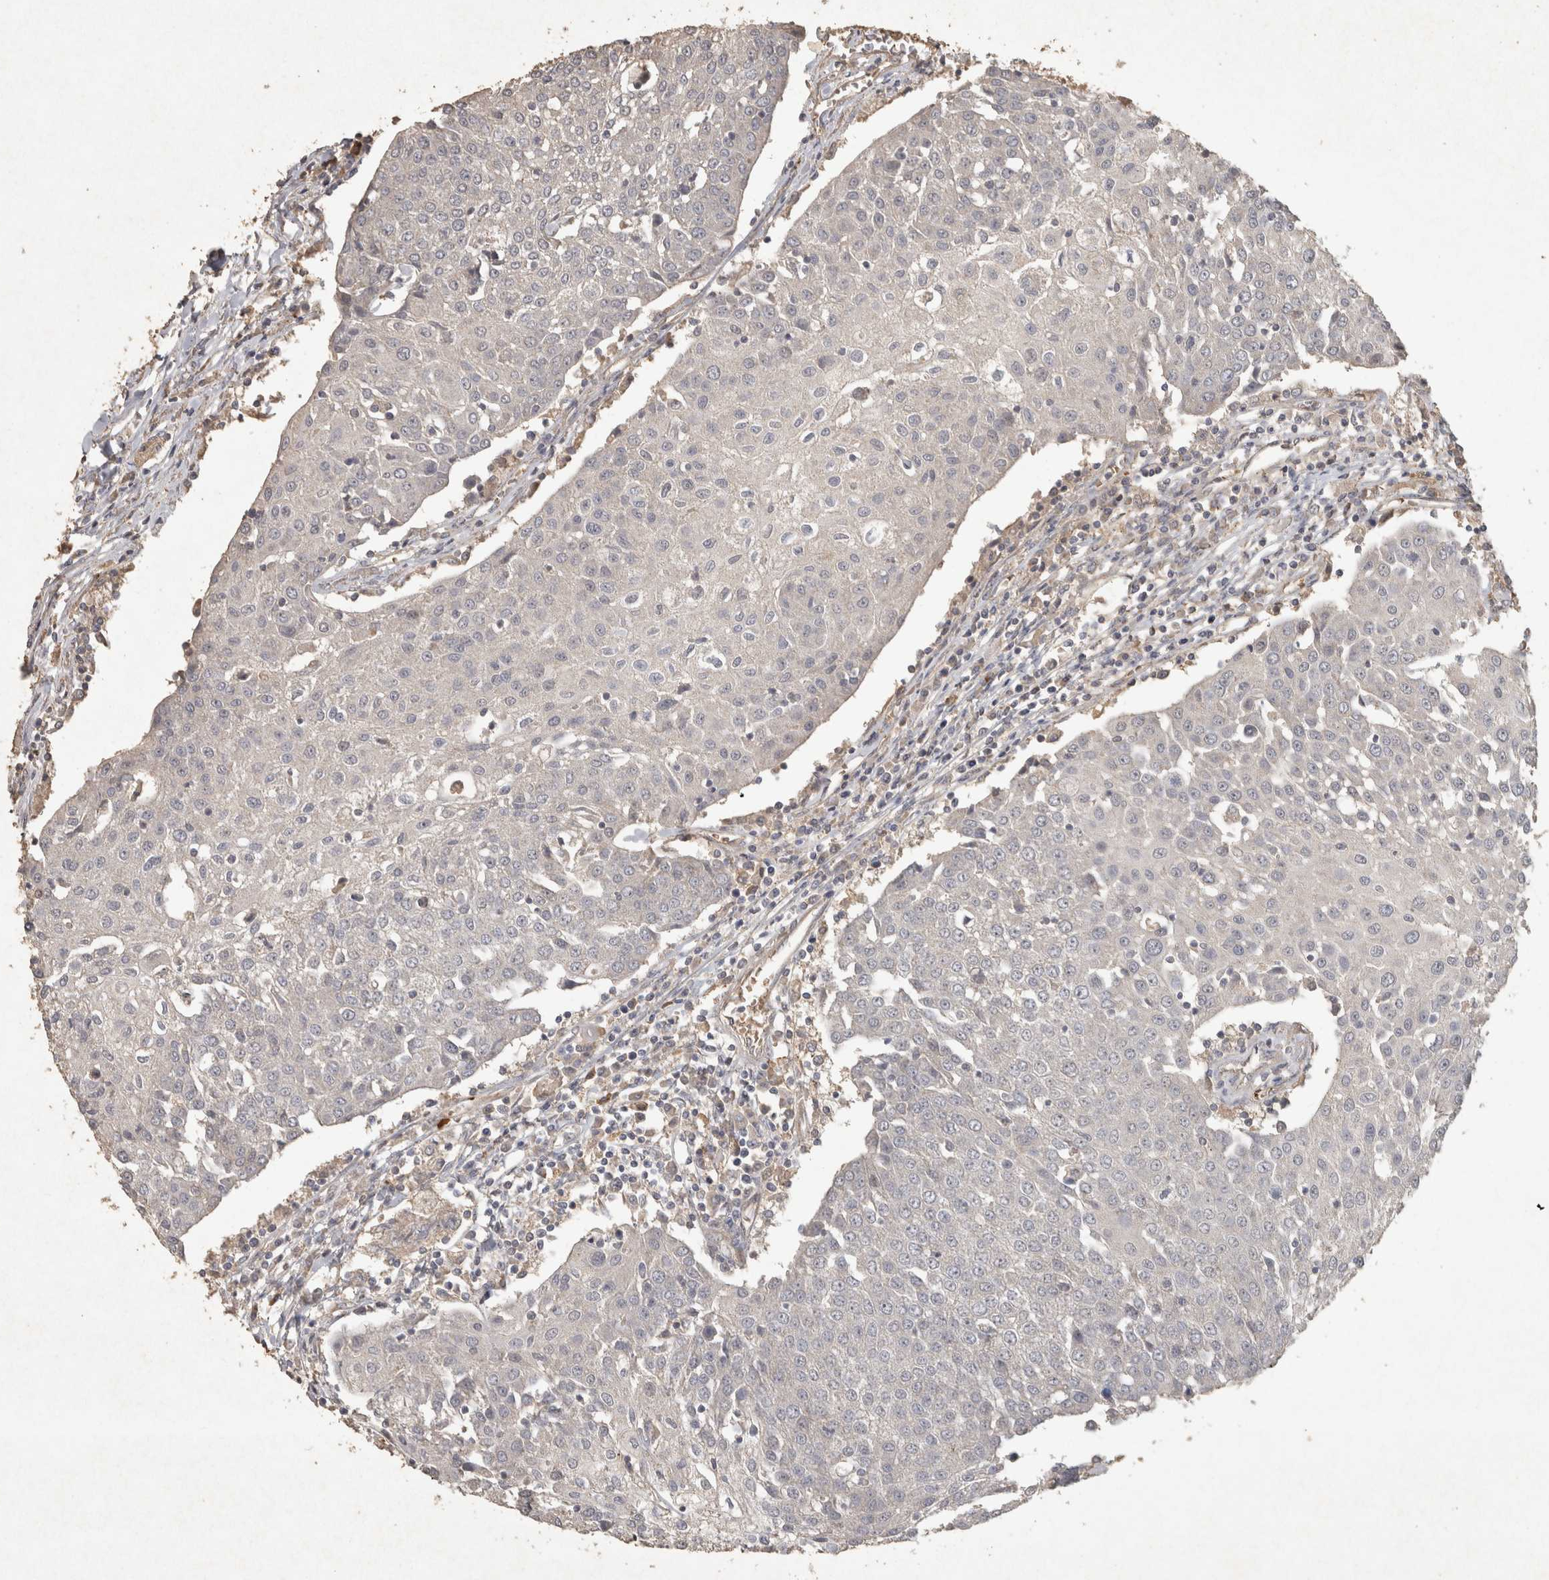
{"staining": {"intensity": "negative", "quantity": "none", "location": "none"}, "tissue": "urothelial cancer", "cell_type": "Tumor cells", "image_type": "cancer", "snomed": [{"axis": "morphology", "description": "Urothelial carcinoma, High grade"}, {"axis": "topography", "description": "Urinary bladder"}], "caption": "Urothelial cancer was stained to show a protein in brown. There is no significant staining in tumor cells. (DAB IHC, high magnification).", "gene": "OSTN", "patient": {"sex": "female", "age": 85}}